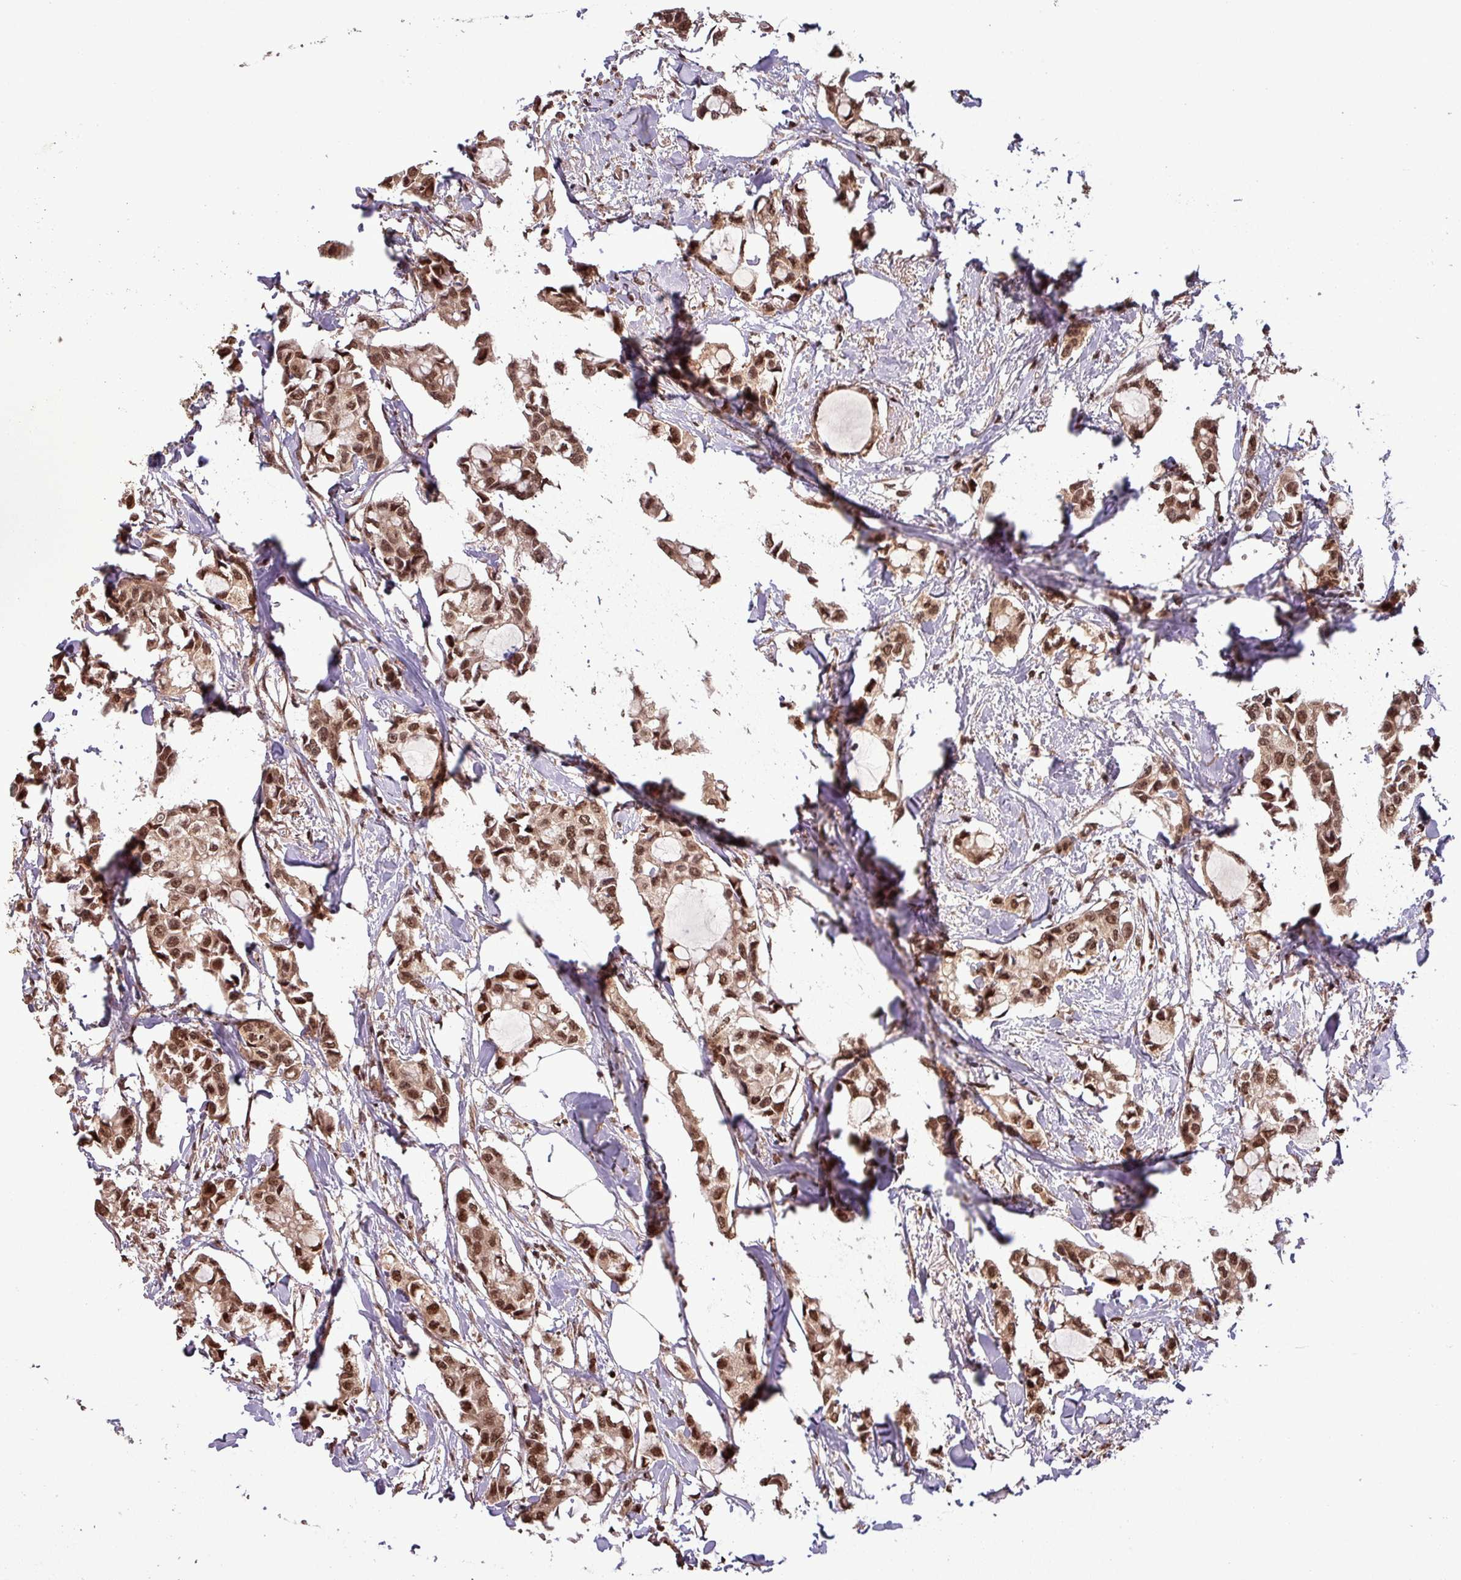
{"staining": {"intensity": "moderate", "quantity": ">75%", "location": "cytoplasmic/membranous,nuclear"}, "tissue": "breast cancer", "cell_type": "Tumor cells", "image_type": "cancer", "snomed": [{"axis": "morphology", "description": "Duct carcinoma"}, {"axis": "topography", "description": "Breast"}], "caption": "Breast cancer (invasive ductal carcinoma) stained with DAB IHC displays medium levels of moderate cytoplasmic/membranous and nuclear positivity in approximately >75% of tumor cells.", "gene": "NOB1", "patient": {"sex": "female", "age": 73}}